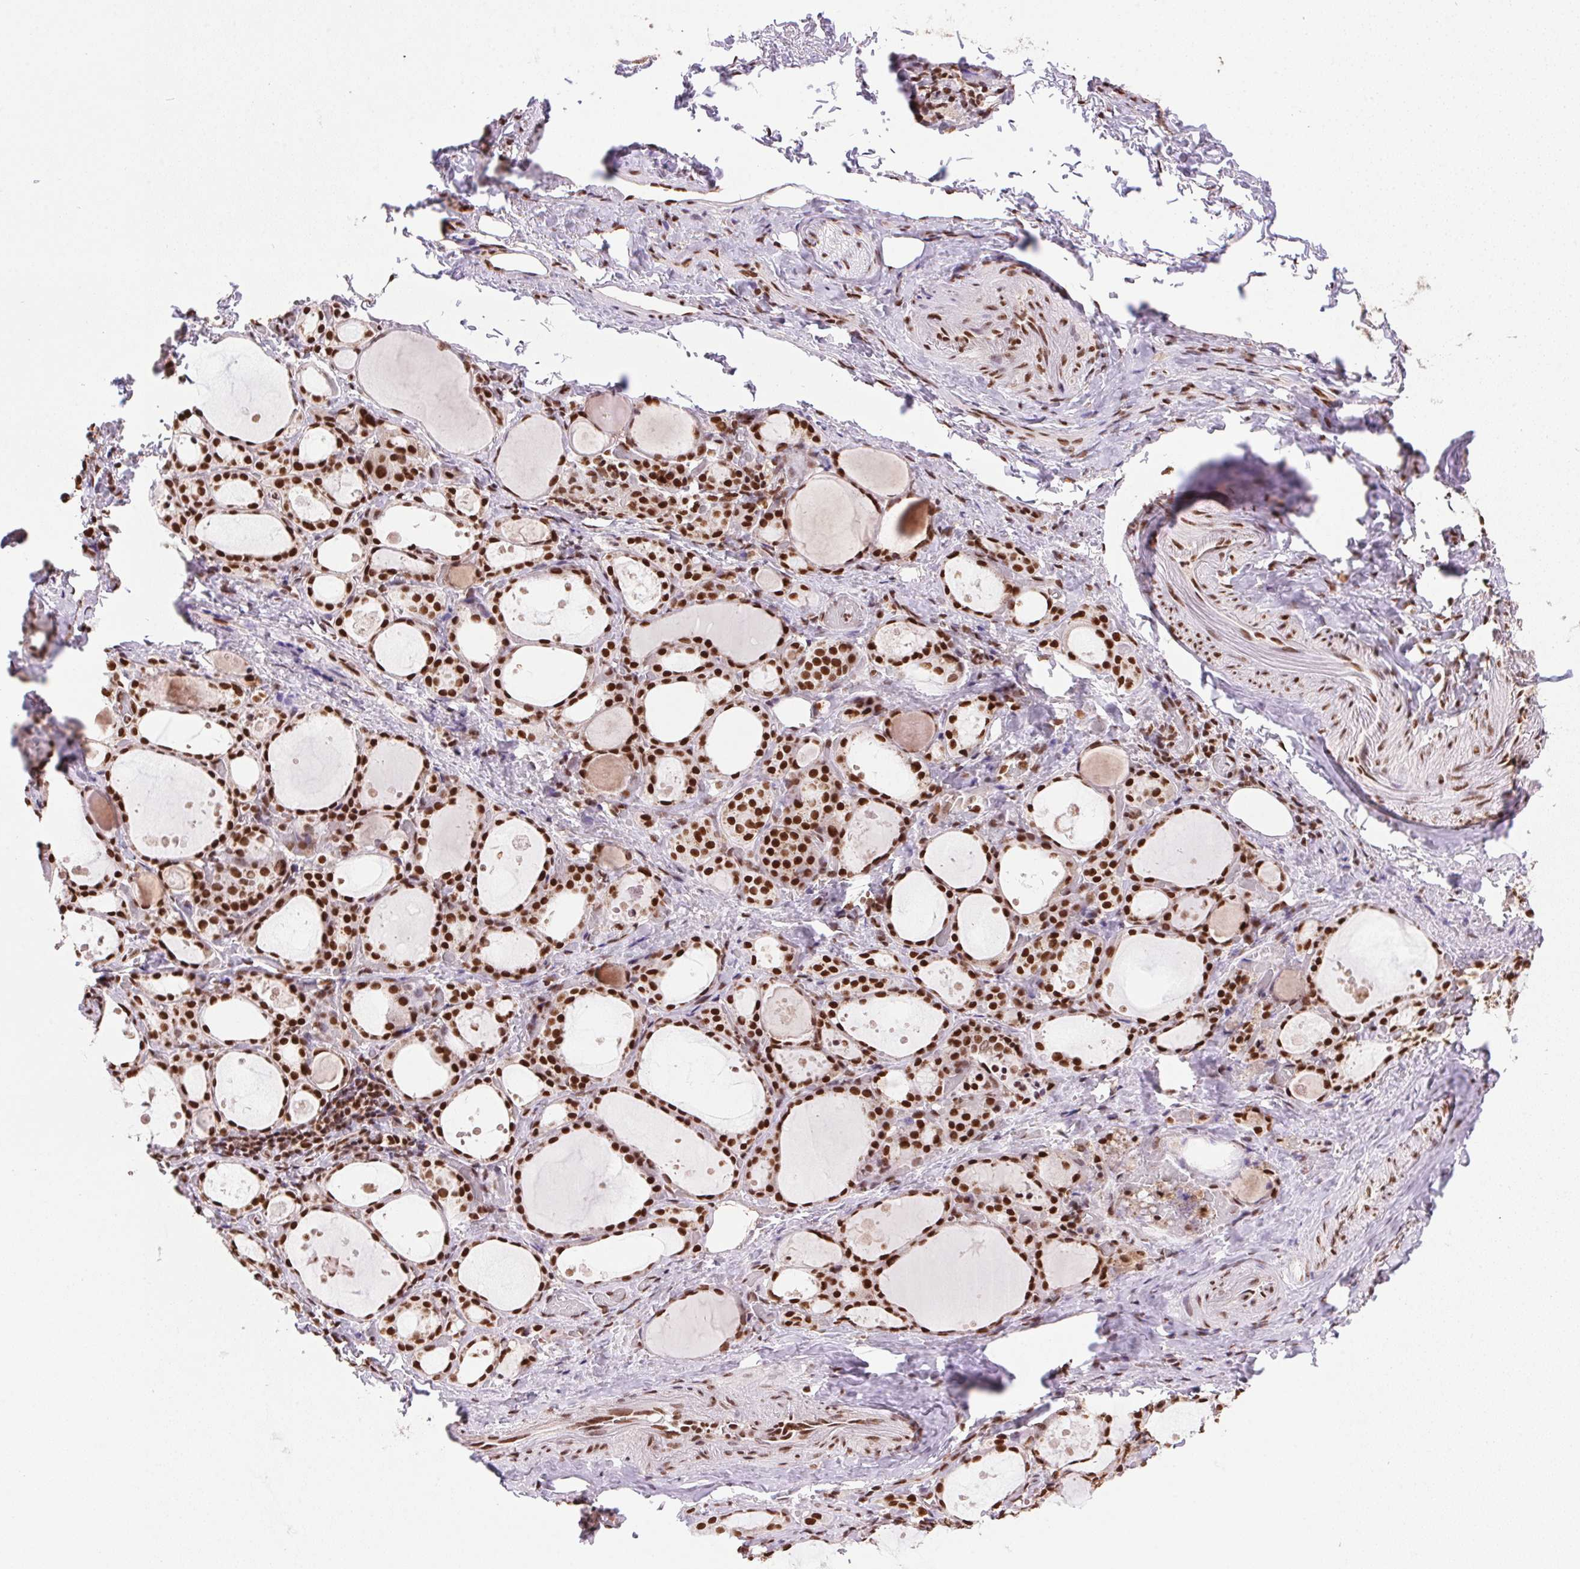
{"staining": {"intensity": "strong", "quantity": ">75%", "location": "nuclear"}, "tissue": "thyroid gland", "cell_type": "Glandular cells", "image_type": "normal", "snomed": [{"axis": "morphology", "description": "Normal tissue, NOS"}, {"axis": "topography", "description": "Thyroid gland"}], "caption": "Benign thyroid gland demonstrates strong nuclear expression in approximately >75% of glandular cells.", "gene": "ZNF207", "patient": {"sex": "male", "age": 68}}